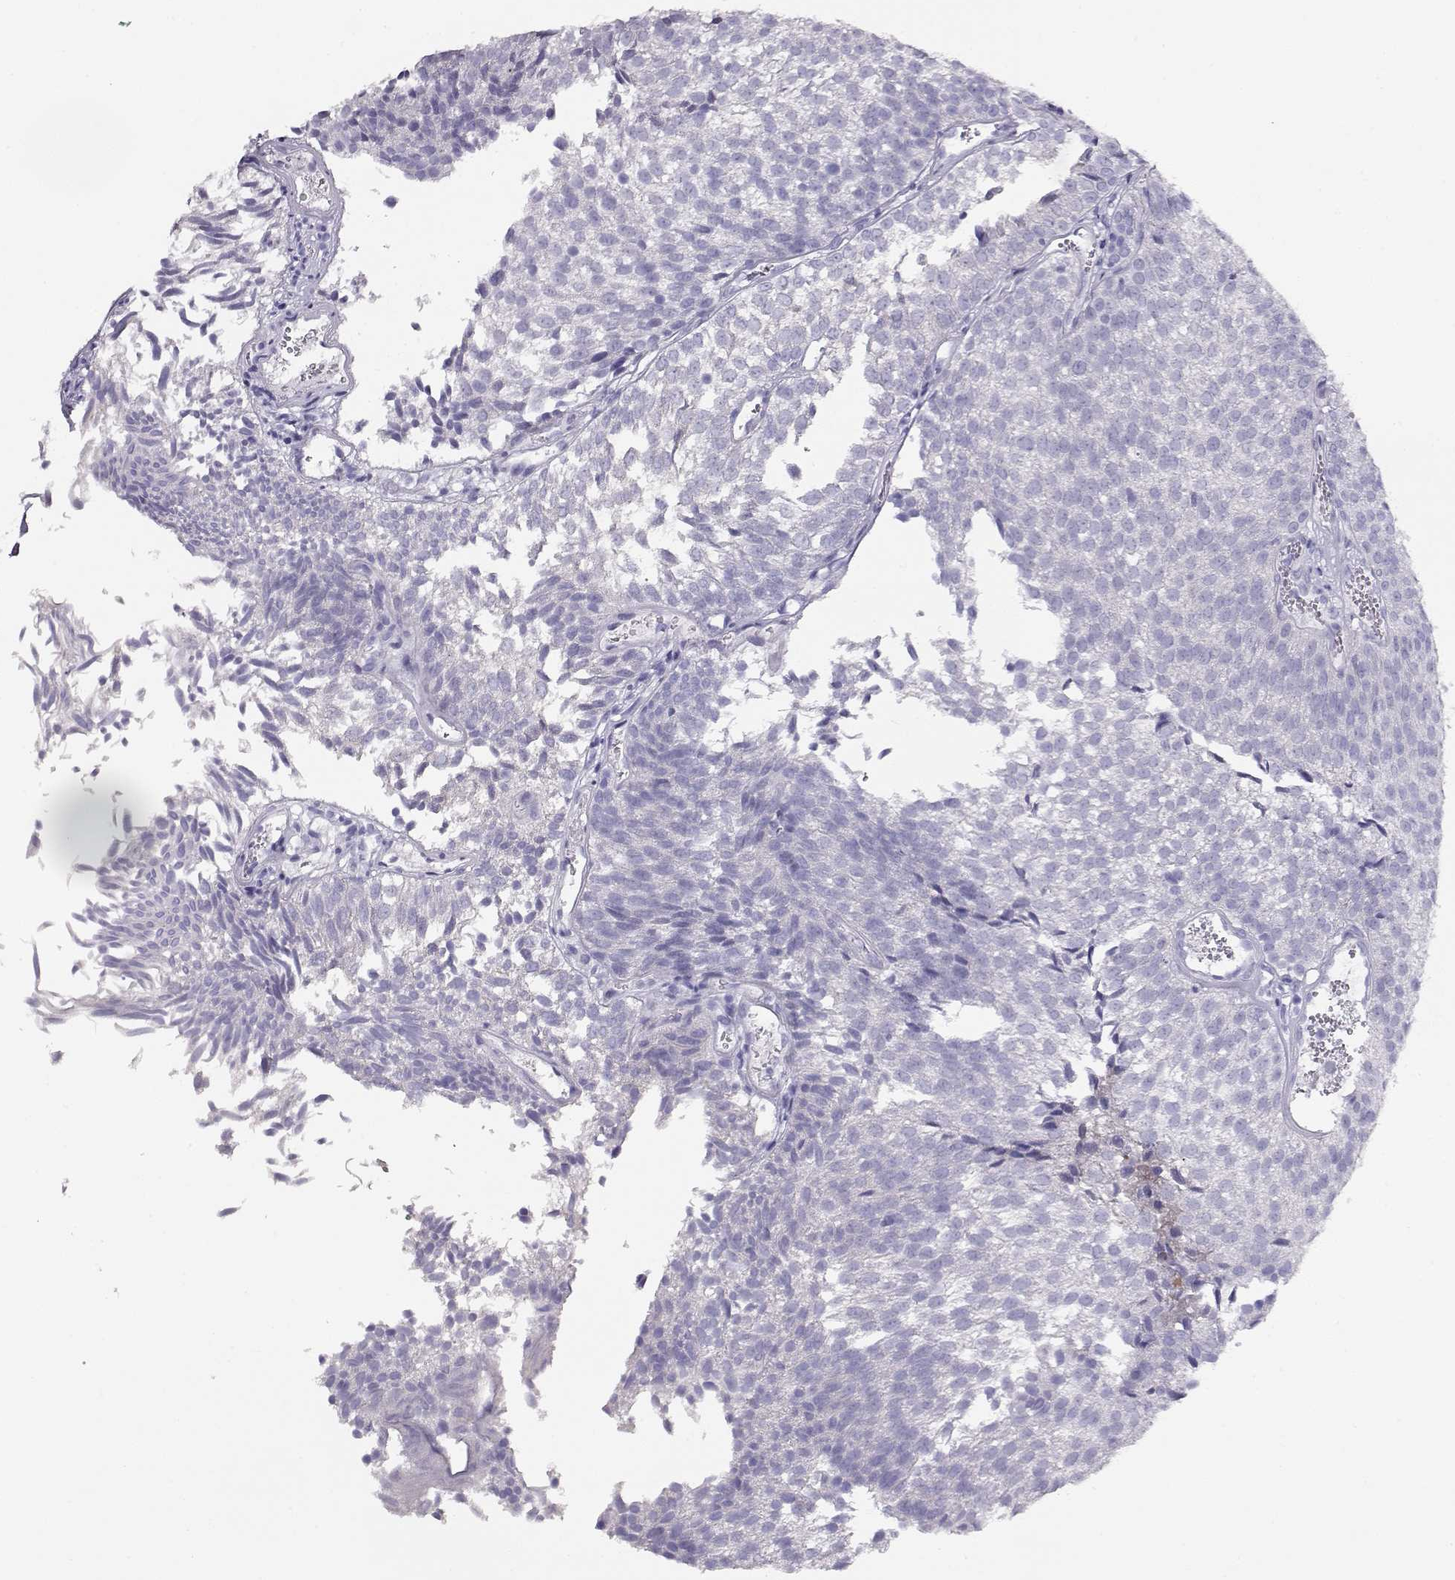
{"staining": {"intensity": "negative", "quantity": "none", "location": "none"}, "tissue": "urothelial cancer", "cell_type": "Tumor cells", "image_type": "cancer", "snomed": [{"axis": "morphology", "description": "Urothelial carcinoma, Low grade"}, {"axis": "topography", "description": "Urinary bladder"}], "caption": "High magnification brightfield microscopy of urothelial carcinoma (low-grade) stained with DAB (brown) and counterstained with hematoxylin (blue): tumor cells show no significant staining.", "gene": "CRX", "patient": {"sex": "male", "age": 52}}